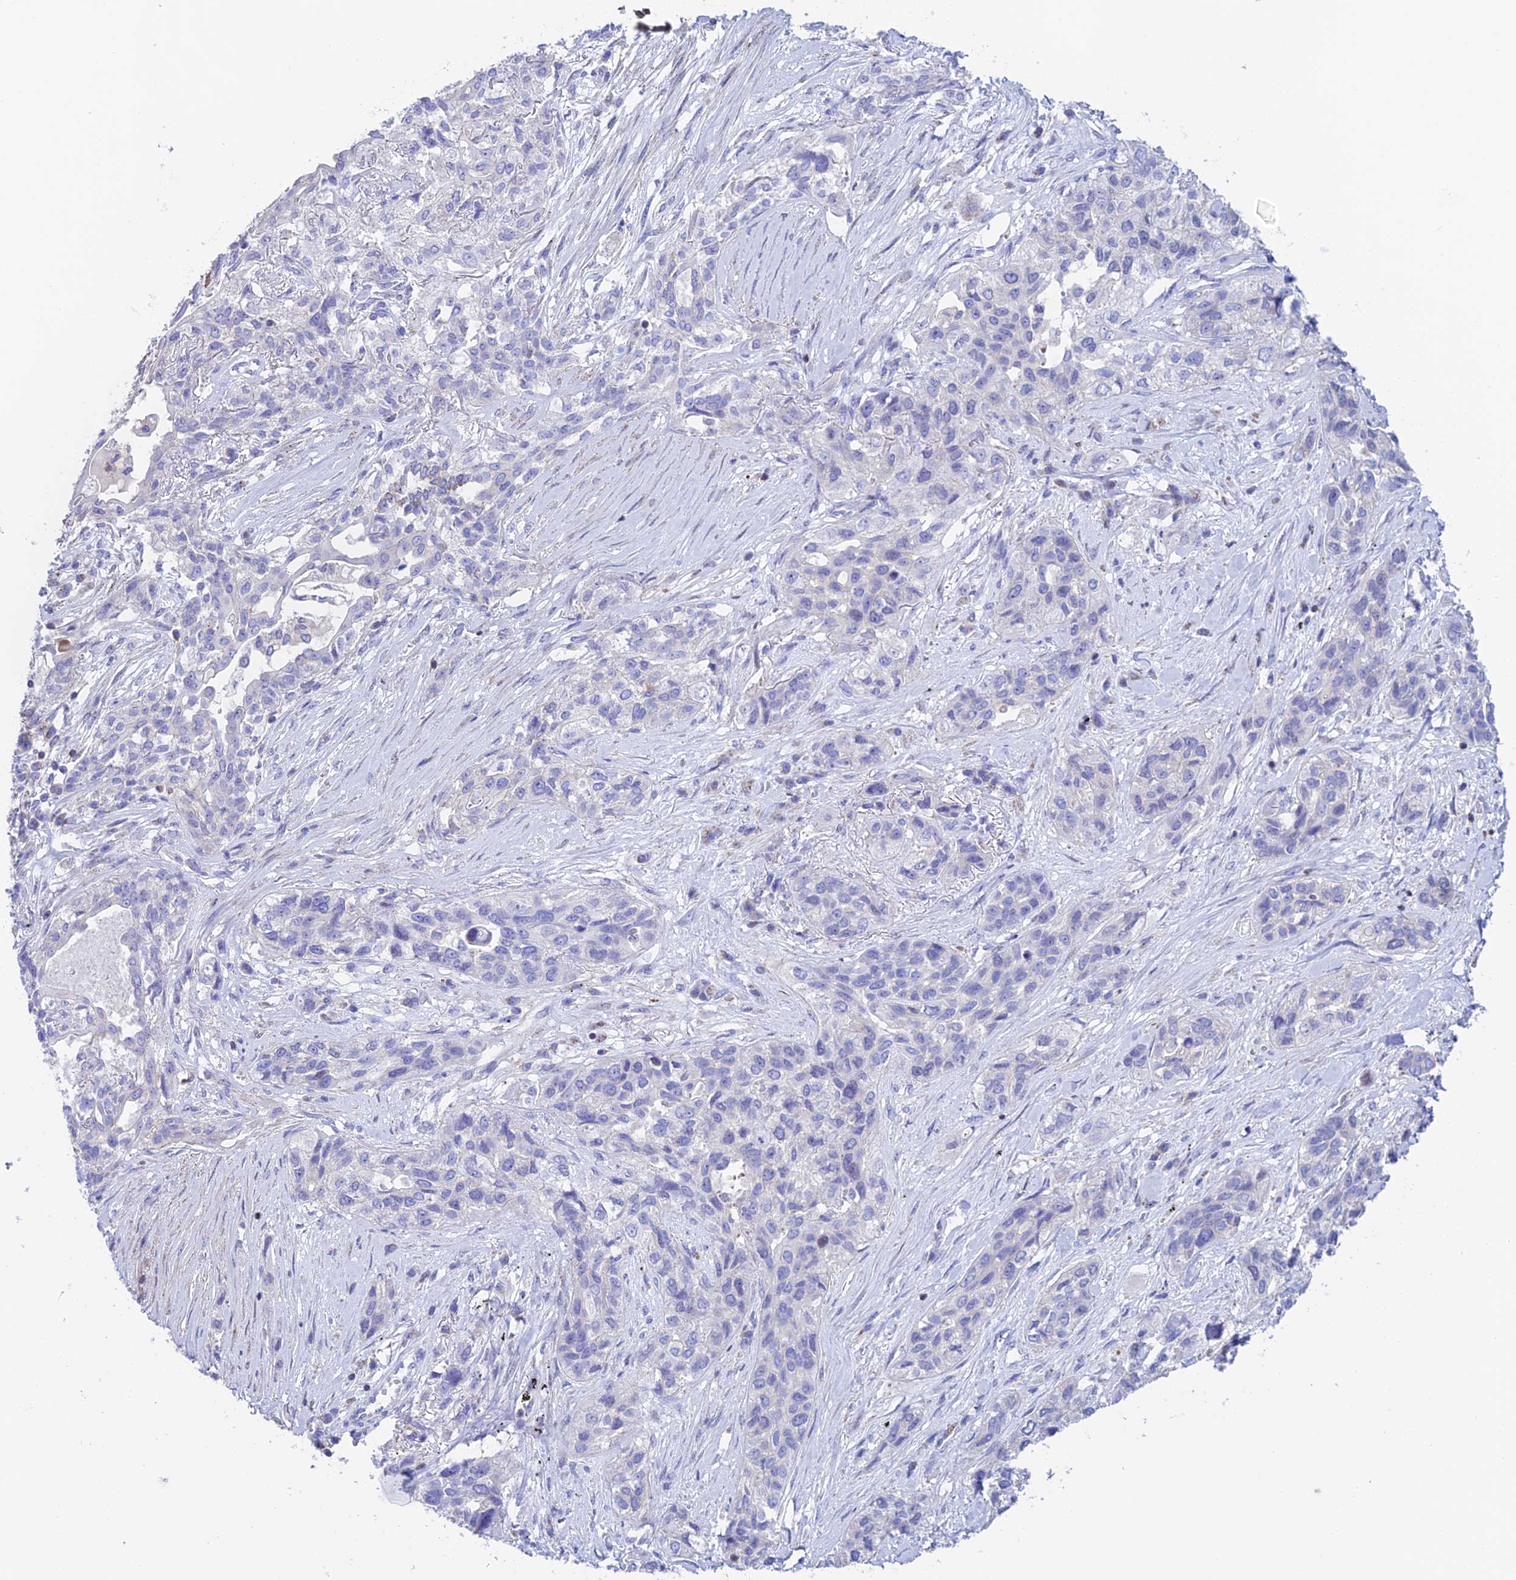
{"staining": {"intensity": "negative", "quantity": "none", "location": "none"}, "tissue": "lung cancer", "cell_type": "Tumor cells", "image_type": "cancer", "snomed": [{"axis": "morphology", "description": "Squamous cell carcinoma, NOS"}, {"axis": "topography", "description": "Lung"}], "caption": "This photomicrograph is of lung squamous cell carcinoma stained with immunohistochemistry (IHC) to label a protein in brown with the nuclei are counter-stained blue. There is no expression in tumor cells.", "gene": "PRIM1", "patient": {"sex": "female", "age": 70}}